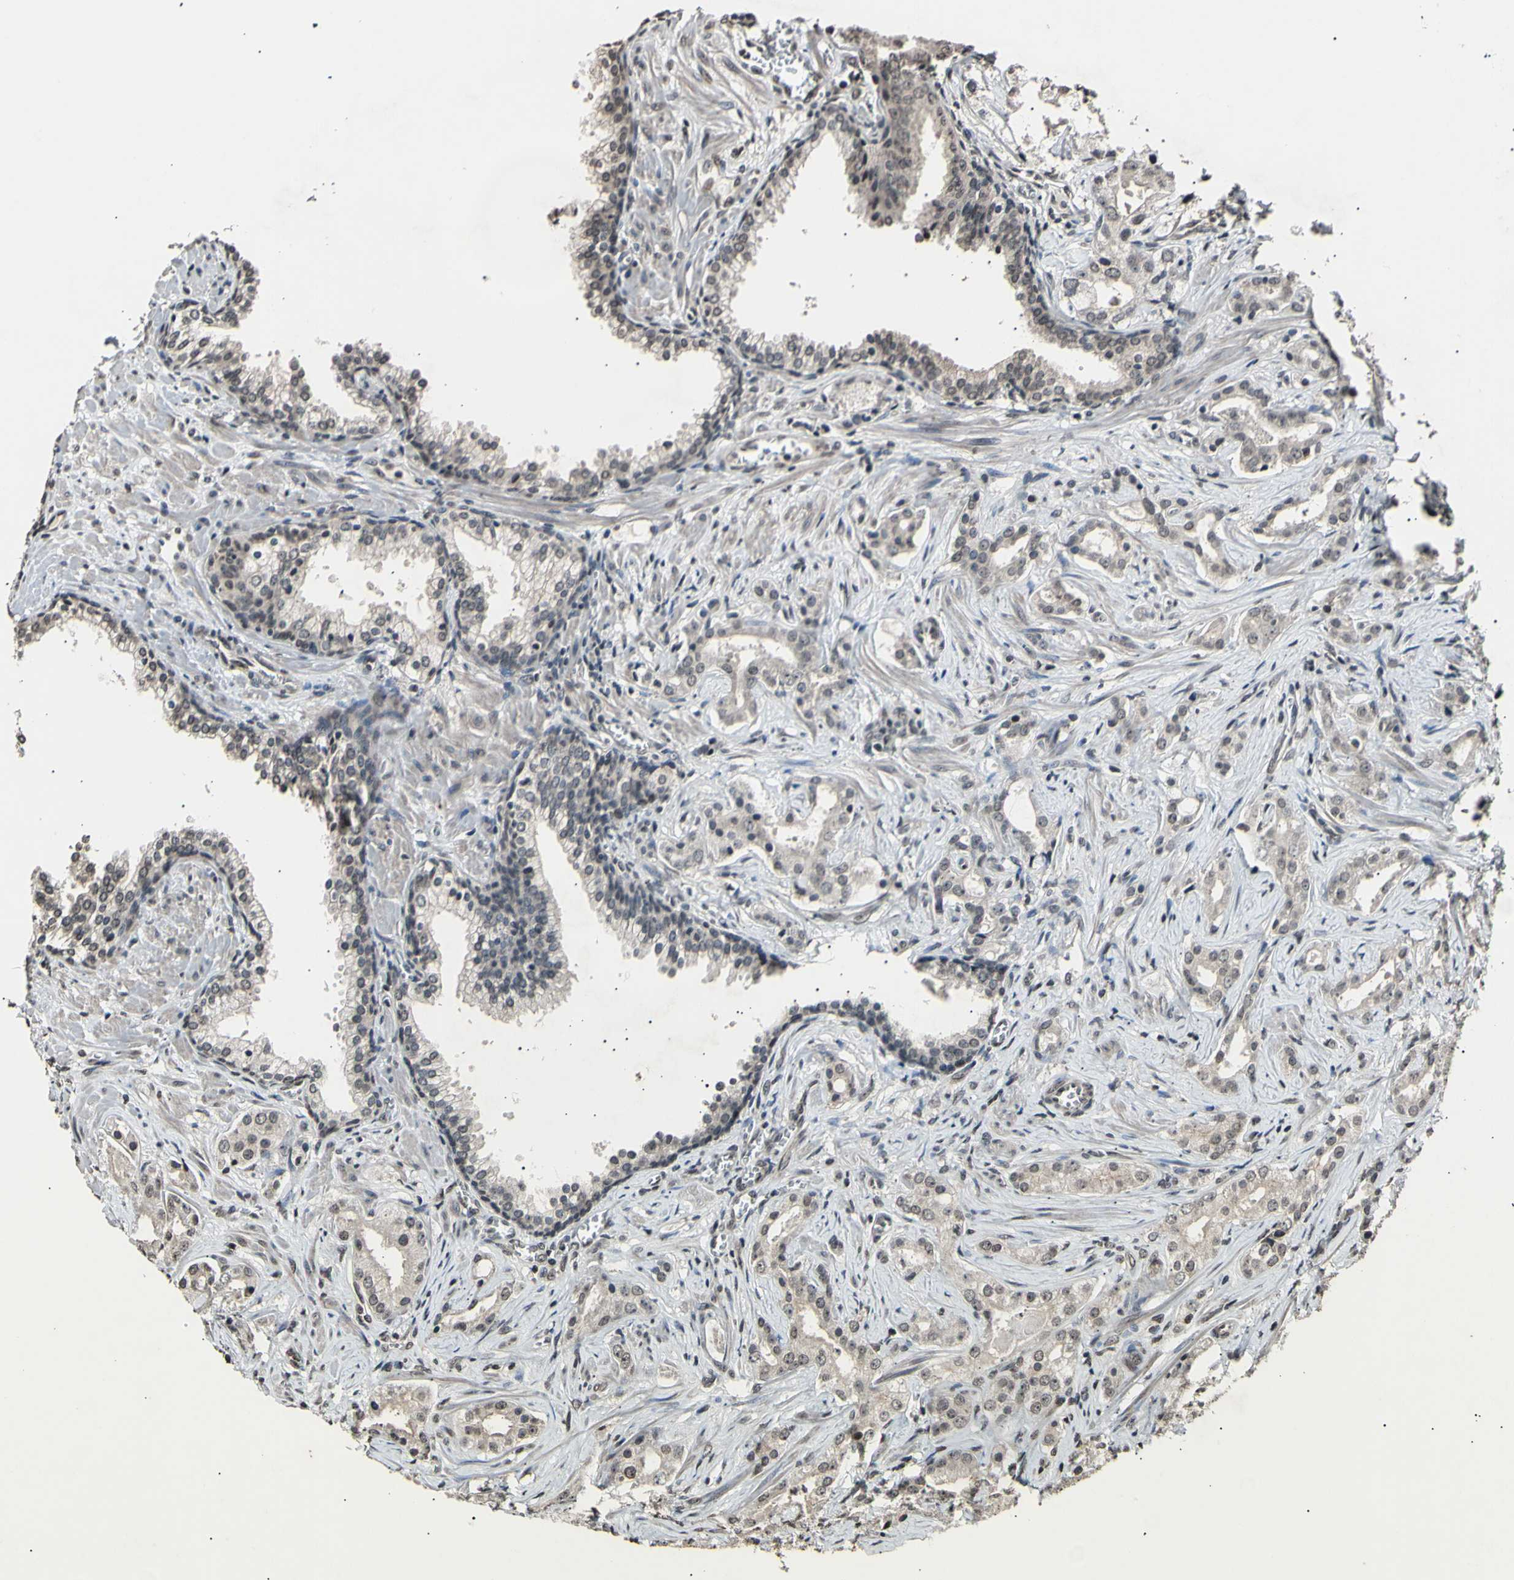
{"staining": {"intensity": "weak", "quantity": ">75%", "location": "cytoplasmic/membranous,nuclear"}, "tissue": "prostate cancer", "cell_type": "Tumor cells", "image_type": "cancer", "snomed": [{"axis": "morphology", "description": "Adenocarcinoma, Low grade"}, {"axis": "topography", "description": "Prostate"}], "caption": "Protein expression analysis of prostate cancer demonstrates weak cytoplasmic/membranous and nuclear positivity in approximately >75% of tumor cells. (Stains: DAB in brown, nuclei in blue, Microscopy: brightfield microscopy at high magnification).", "gene": "ANAPC7", "patient": {"sex": "male", "age": 59}}